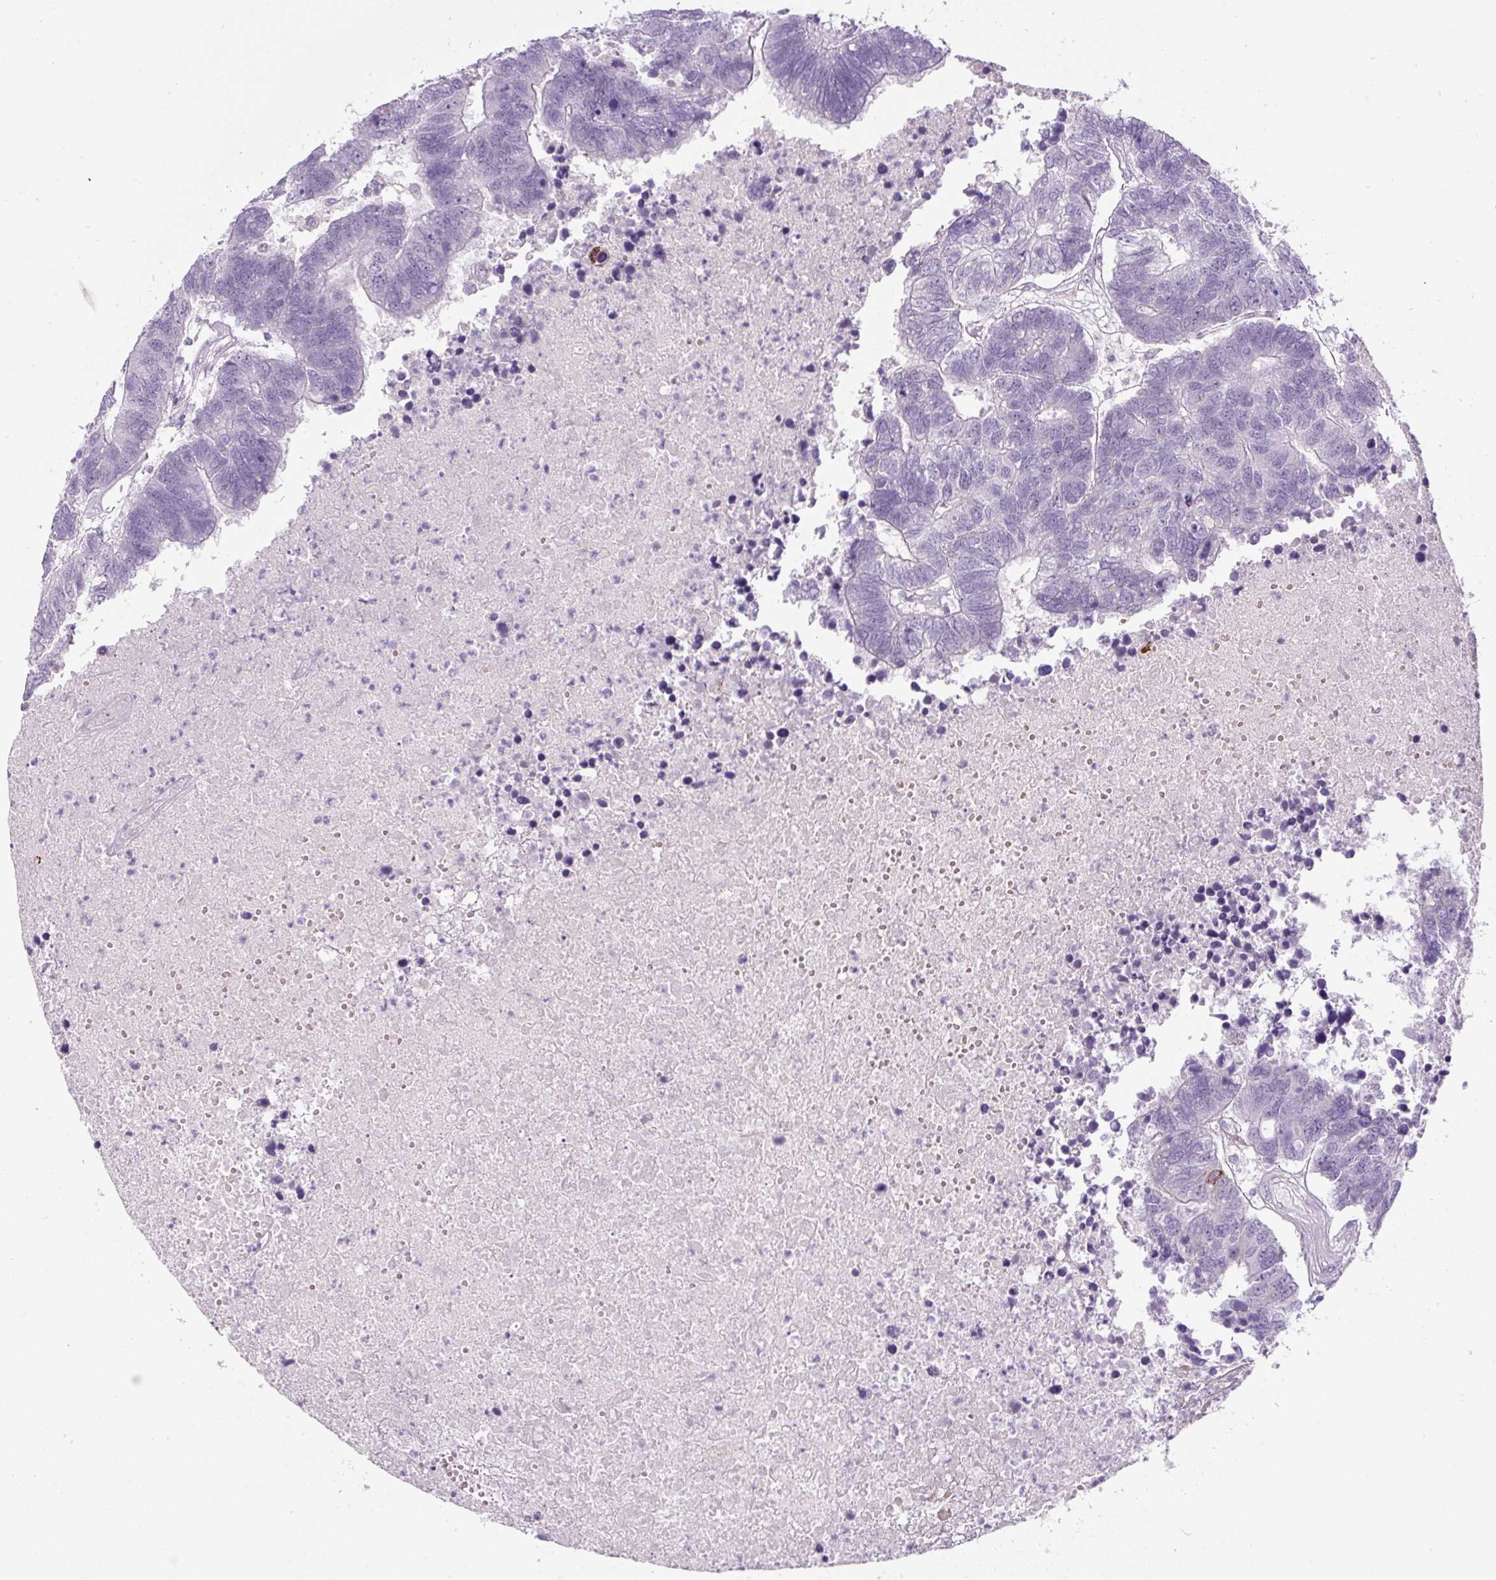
{"staining": {"intensity": "negative", "quantity": "none", "location": "none"}, "tissue": "colorectal cancer", "cell_type": "Tumor cells", "image_type": "cancer", "snomed": [{"axis": "morphology", "description": "Adenocarcinoma, NOS"}, {"axis": "topography", "description": "Colon"}], "caption": "Immunohistochemical staining of human colorectal cancer demonstrates no significant expression in tumor cells.", "gene": "FGFBP3", "patient": {"sex": "female", "age": 48}}